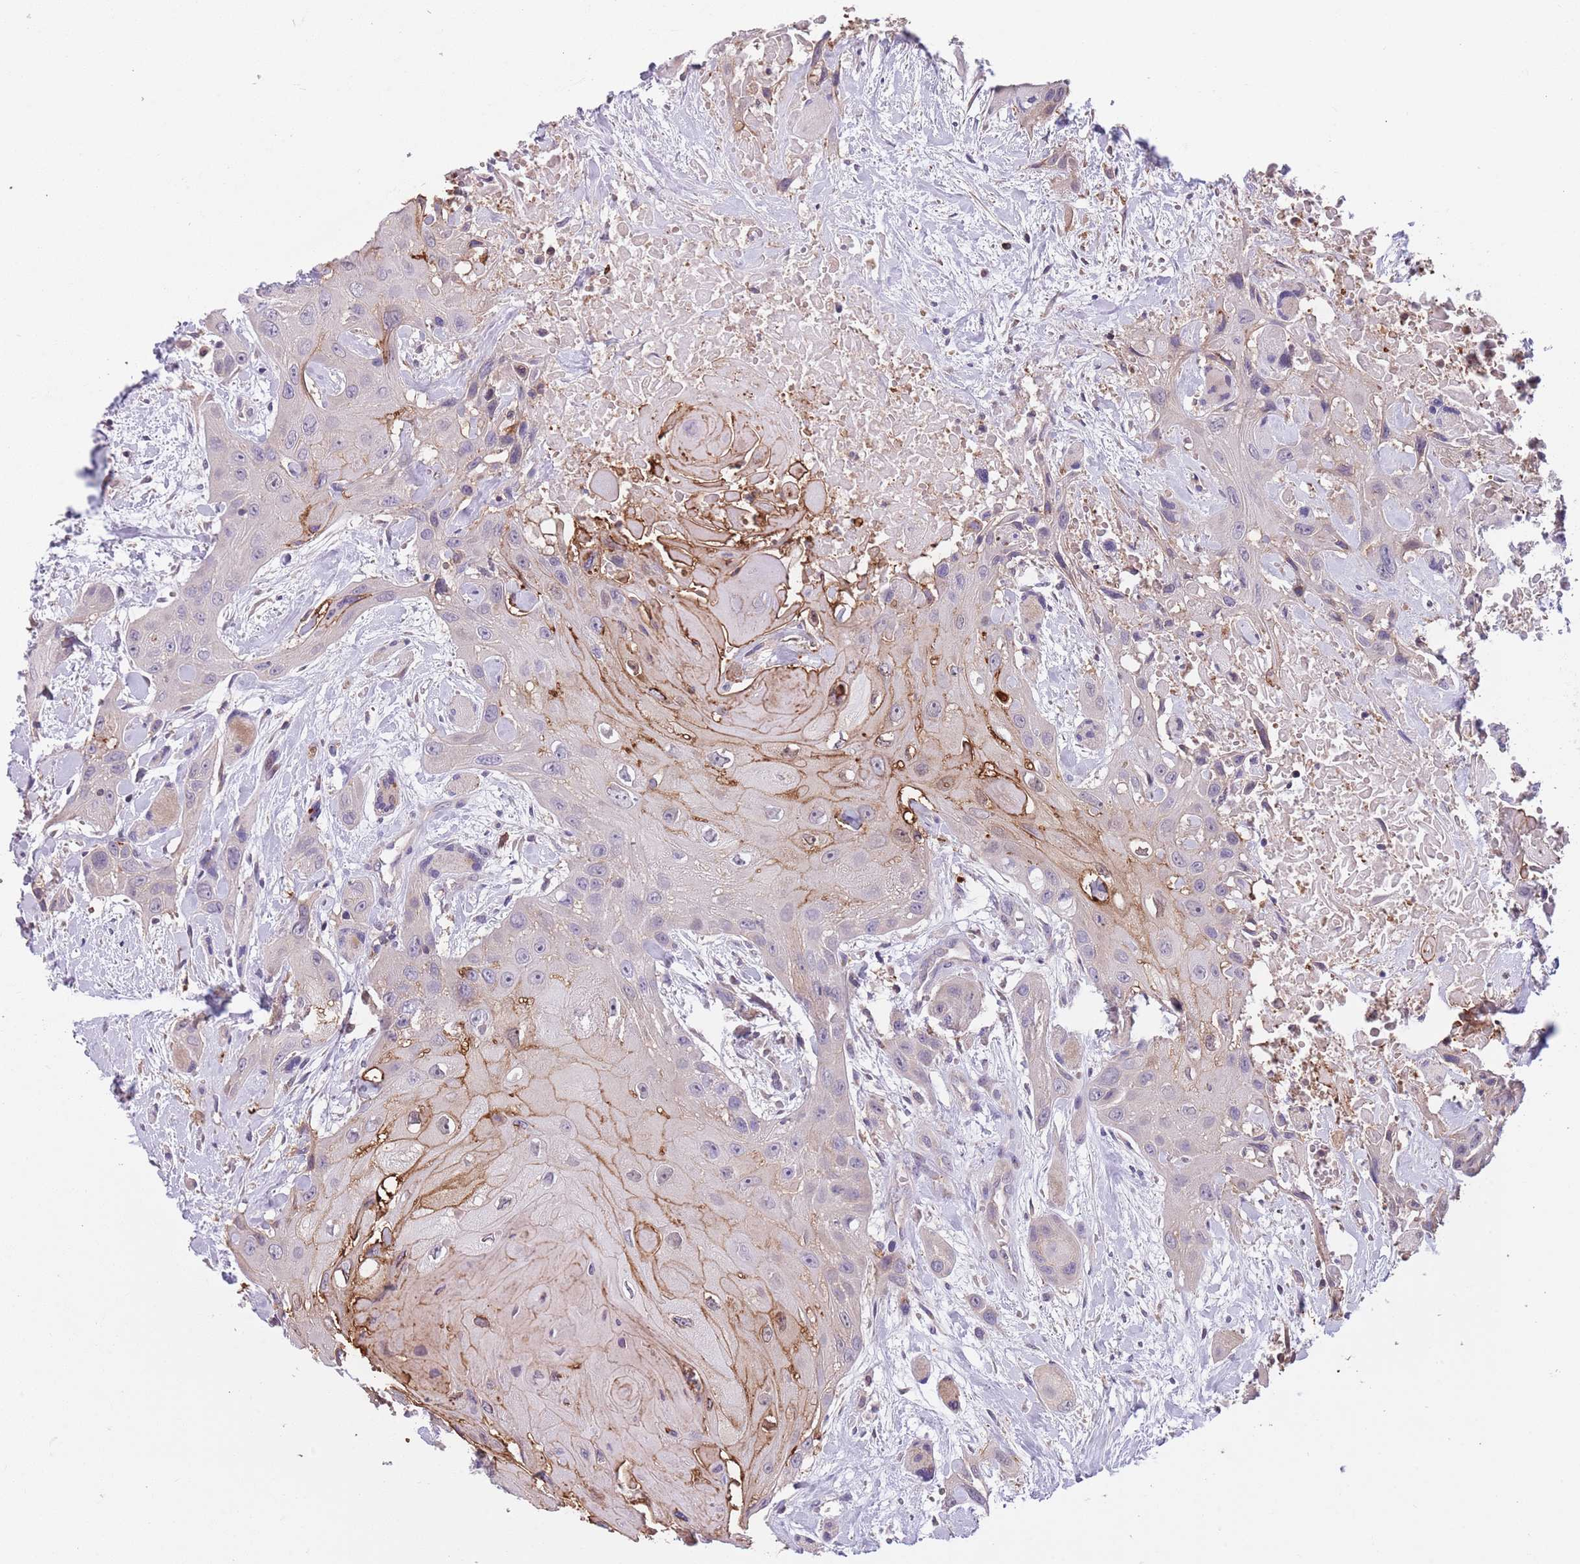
{"staining": {"intensity": "moderate", "quantity": "<25%", "location": "cytoplasmic/membranous"}, "tissue": "head and neck cancer", "cell_type": "Tumor cells", "image_type": "cancer", "snomed": [{"axis": "morphology", "description": "Squamous cell carcinoma, NOS"}, {"axis": "topography", "description": "Head-Neck"}], "caption": "Head and neck squamous cell carcinoma stained for a protein (brown) reveals moderate cytoplasmic/membranous positive staining in approximately <25% of tumor cells.", "gene": "JAML", "patient": {"sex": "male", "age": 81}}